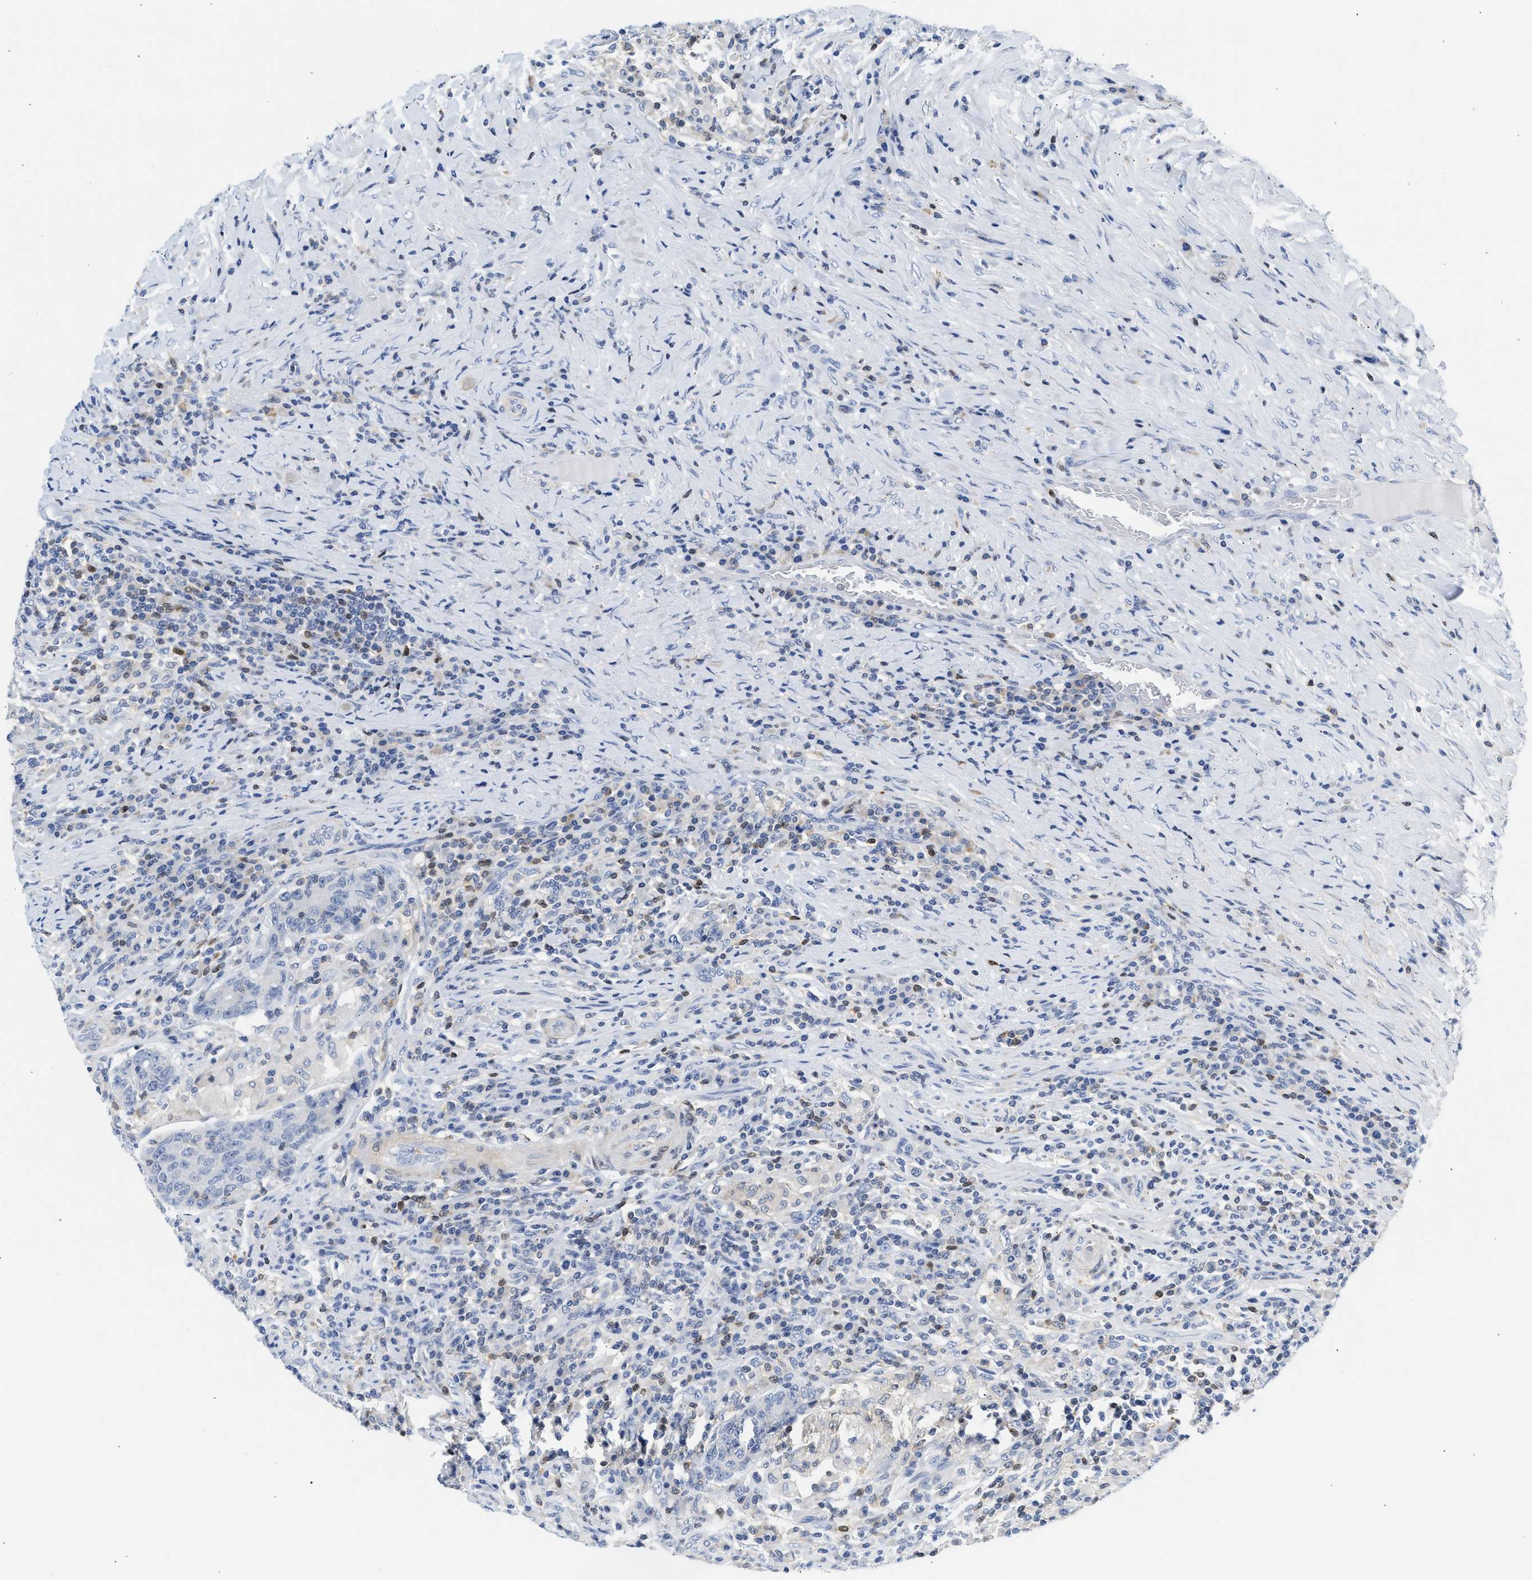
{"staining": {"intensity": "negative", "quantity": "none", "location": "none"}, "tissue": "colorectal cancer", "cell_type": "Tumor cells", "image_type": "cancer", "snomed": [{"axis": "morphology", "description": "Normal tissue, NOS"}, {"axis": "morphology", "description": "Adenocarcinoma, NOS"}, {"axis": "topography", "description": "Colon"}], "caption": "IHC micrograph of neoplastic tissue: human adenocarcinoma (colorectal) stained with DAB displays no significant protein staining in tumor cells.", "gene": "SLIT2", "patient": {"sex": "female", "age": 75}}